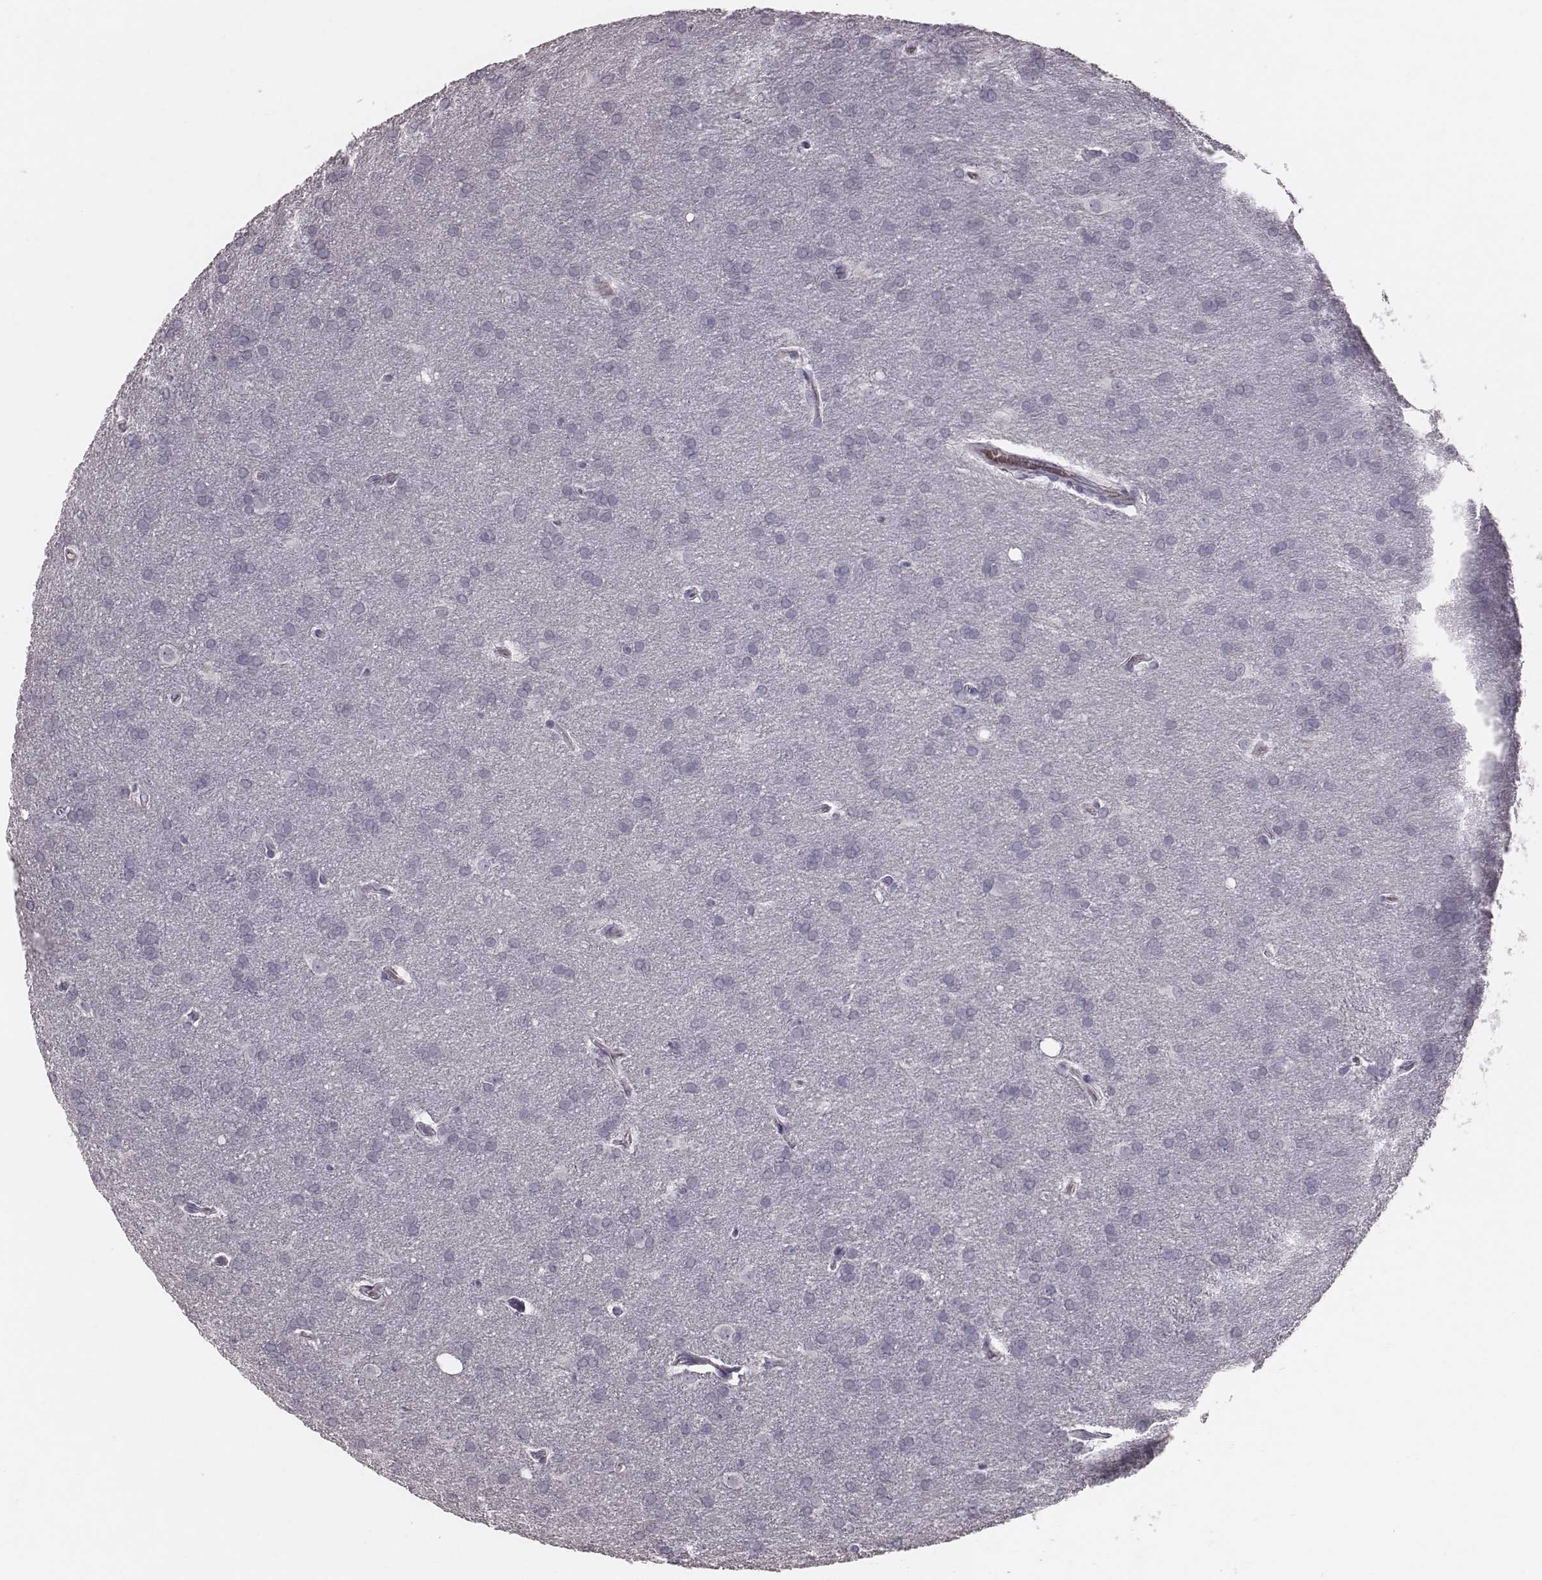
{"staining": {"intensity": "negative", "quantity": "none", "location": "none"}, "tissue": "glioma", "cell_type": "Tumor cells", "image_type": "cancer", "snomed": [{"axis": "morphology", "description": "Glioma, malignant, Low grade"}, {"axis": "topography", "description": "Brain"}], "caption": "There is no significant expression in tumor cells of malignant glioma (low-grade).", "gene": "CFTR", "patient": {"sex": "female", "age": 32}}